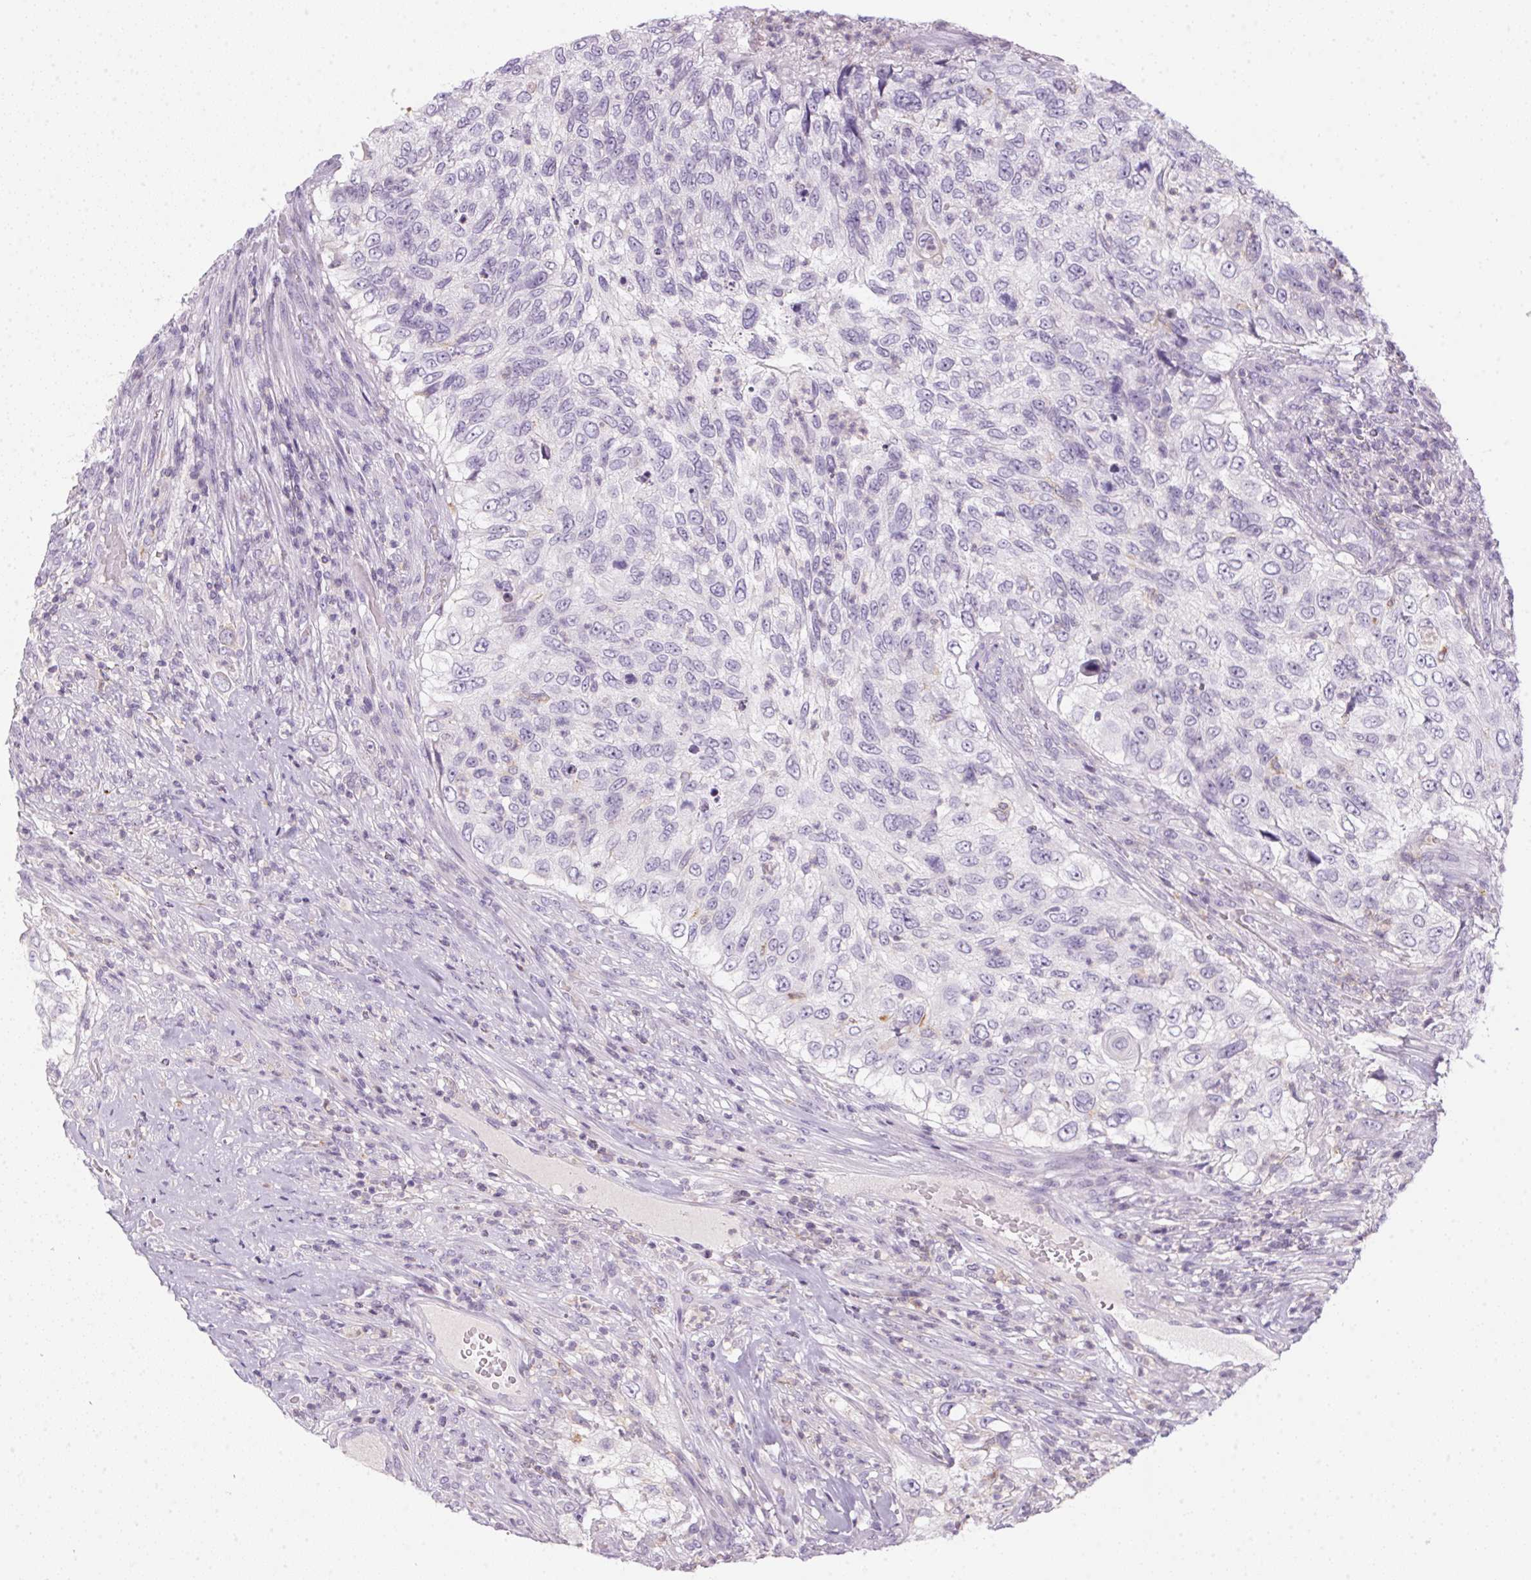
{"staining": {"intensity": "negative", "quantity": "none", "location": "none"}, "tissue": "urothelial cancer", "cell_type": "Tumor cells", "image_type": "cancer", "snomed": [{"axis": "morphology", "description": "Urothelial carcinoma, High grade"}, {"axis": "topography", "description": "Urinary bladder"}], "caption": "A histopathology image of human urothelial cancer is negative for staining in tumor cells. Brightfield microscopy of immunohistochemistry (IHC) stained with DAB (brown) and hematoxylin (blue), captured at high magnification.", "gene": "ECPAS", "patient": {"sex": "female", "age": 60}}